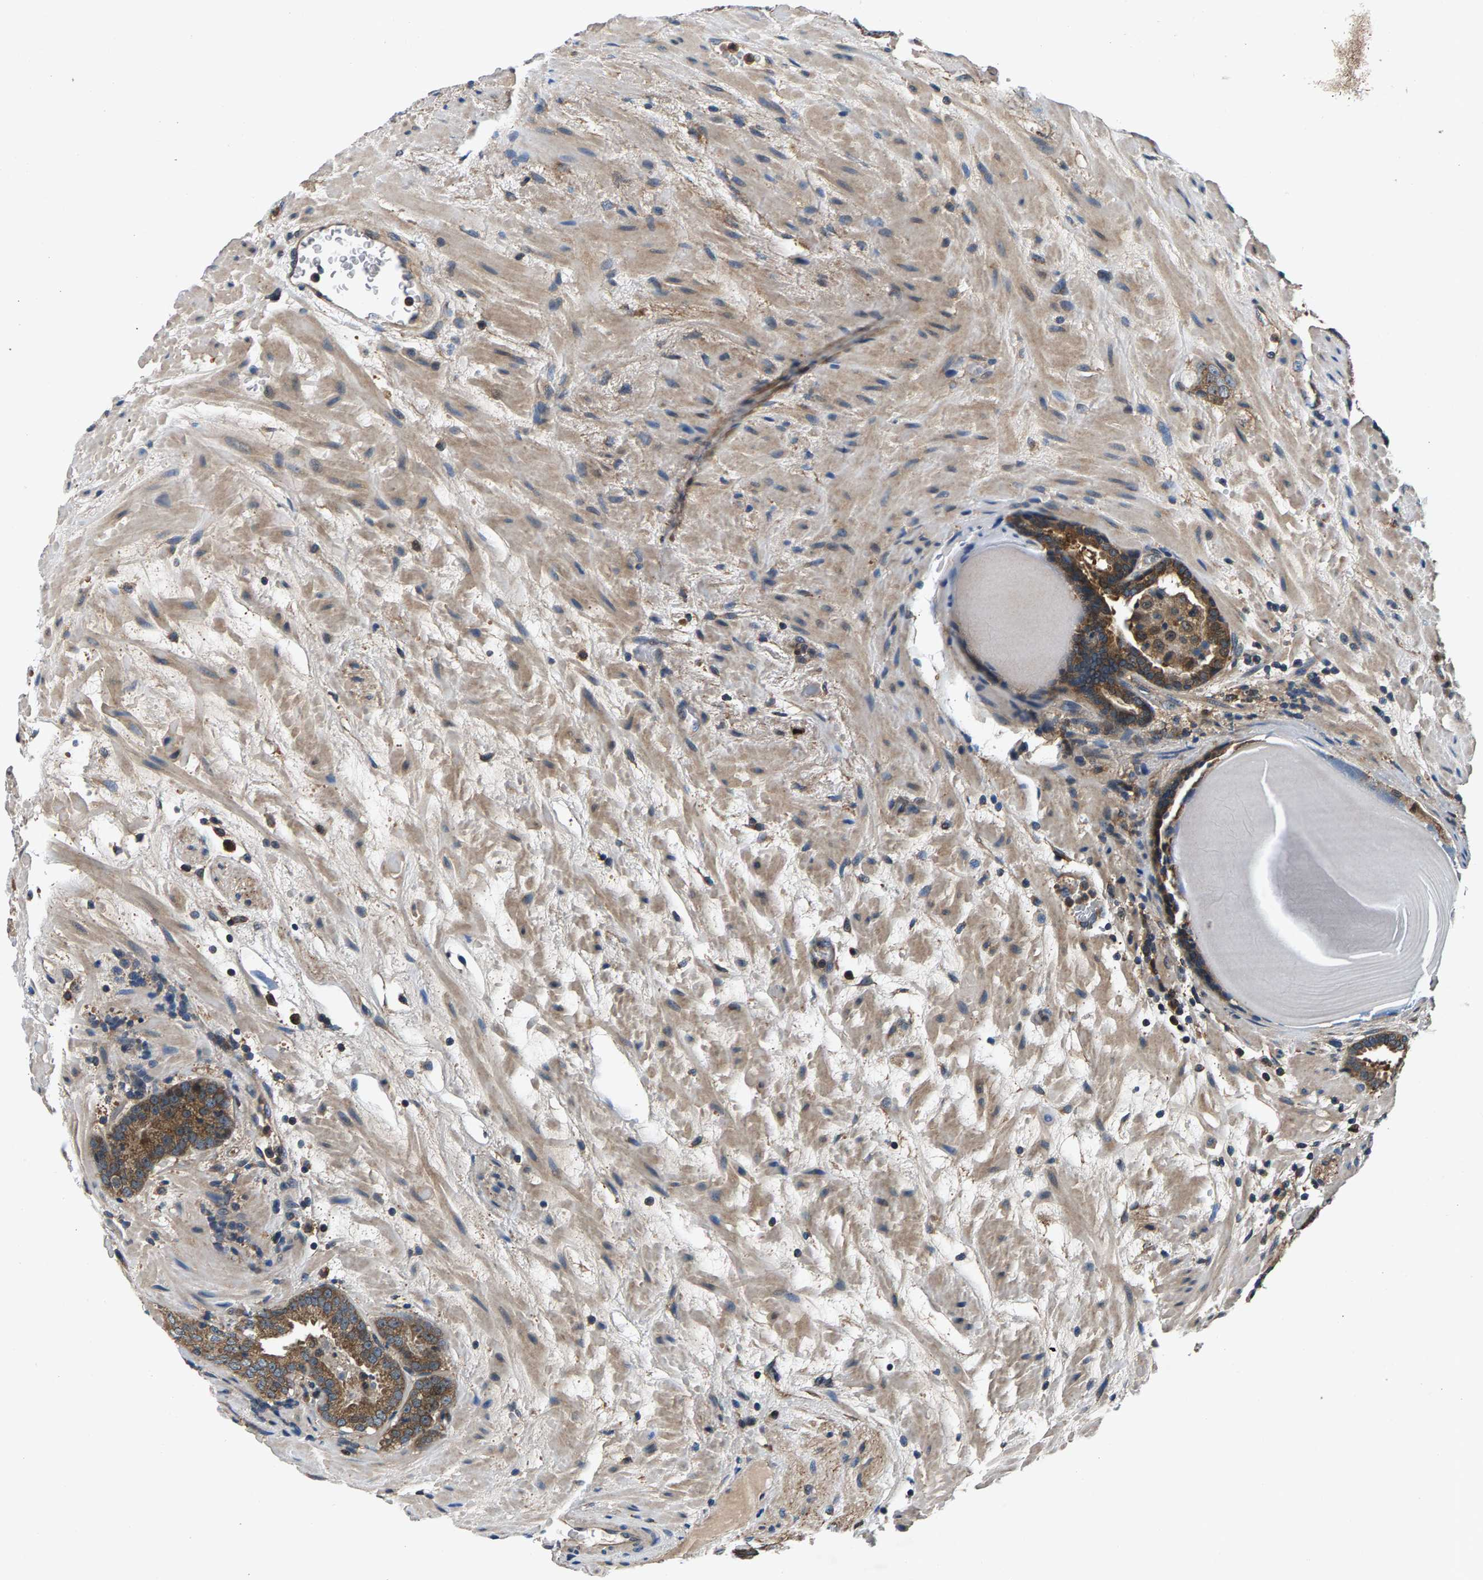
{"staining": {"intensity": "moderate", "quantity": ">75%", "location": "cytoplasmic/membranous"}, "tissue": "prostate cancer", "cell_type": "Tumor cells", "image_type": "cancer", "snomed": [{"axis": "morphology", "description": "Adenocarcinoma, Low grade"}, {"axis": "topography", "description": "Prostate"}], "caption": "The image demonstrates immunohistochemical staining of prostate adenocarcinoma (low-grade). There is moderate cytoplasmic/membranous expression is appreciated in about >75% of tumor cells.", "gene": "FAM78A", "patient": {"sex": "male", "age": 69}}